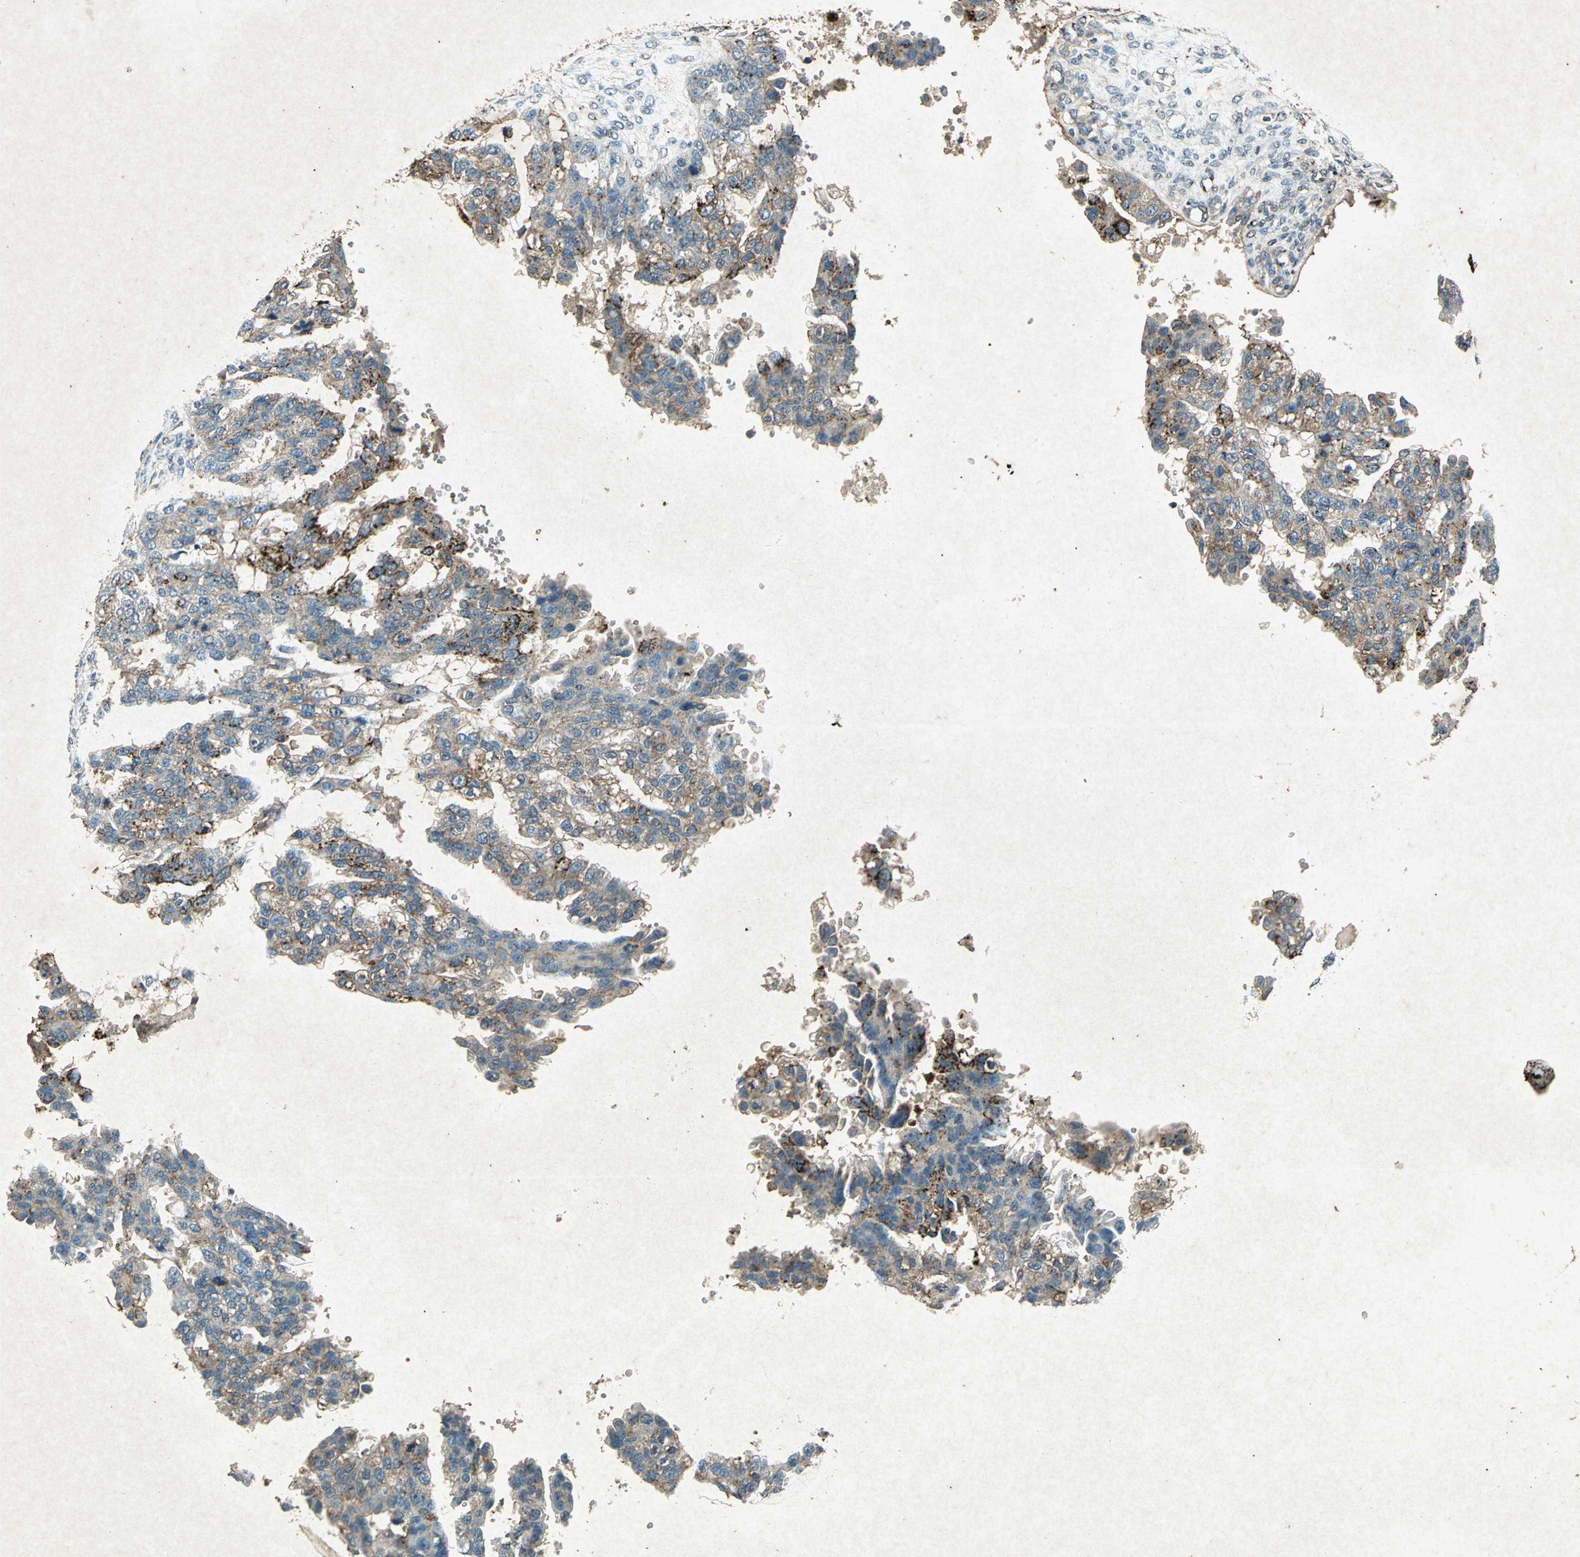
{"staining": {"intensity": "moderate", "quantity": ">75%", "location": "cytoplasmic/membranous"}, "tissue": "ovarian cancer", "cell_type": "Tumor cells", "image_type": "cancer", "snomed": [{"axis": "morphology", "description": "Cystadenocarcinoma, serous, NOS"}, {"axis": "topography", "description": "Ovary"}], "caption": "Immunohistochemistry (IHC) staining of ovarian cancer (serous cystadenocarcinoma), which displays medium levels of moderate cytoplasmic/membranous staining in approximately >75% of tumor cells indicating moderate cytoplasmic/membranous protein expression. The staining was performed using DAB (brown) for protein detection and nuclei were counterstained in hematoxylin (blue).", "gene": "PSEN1", "patient": {"sex": "female", "age": 58}}